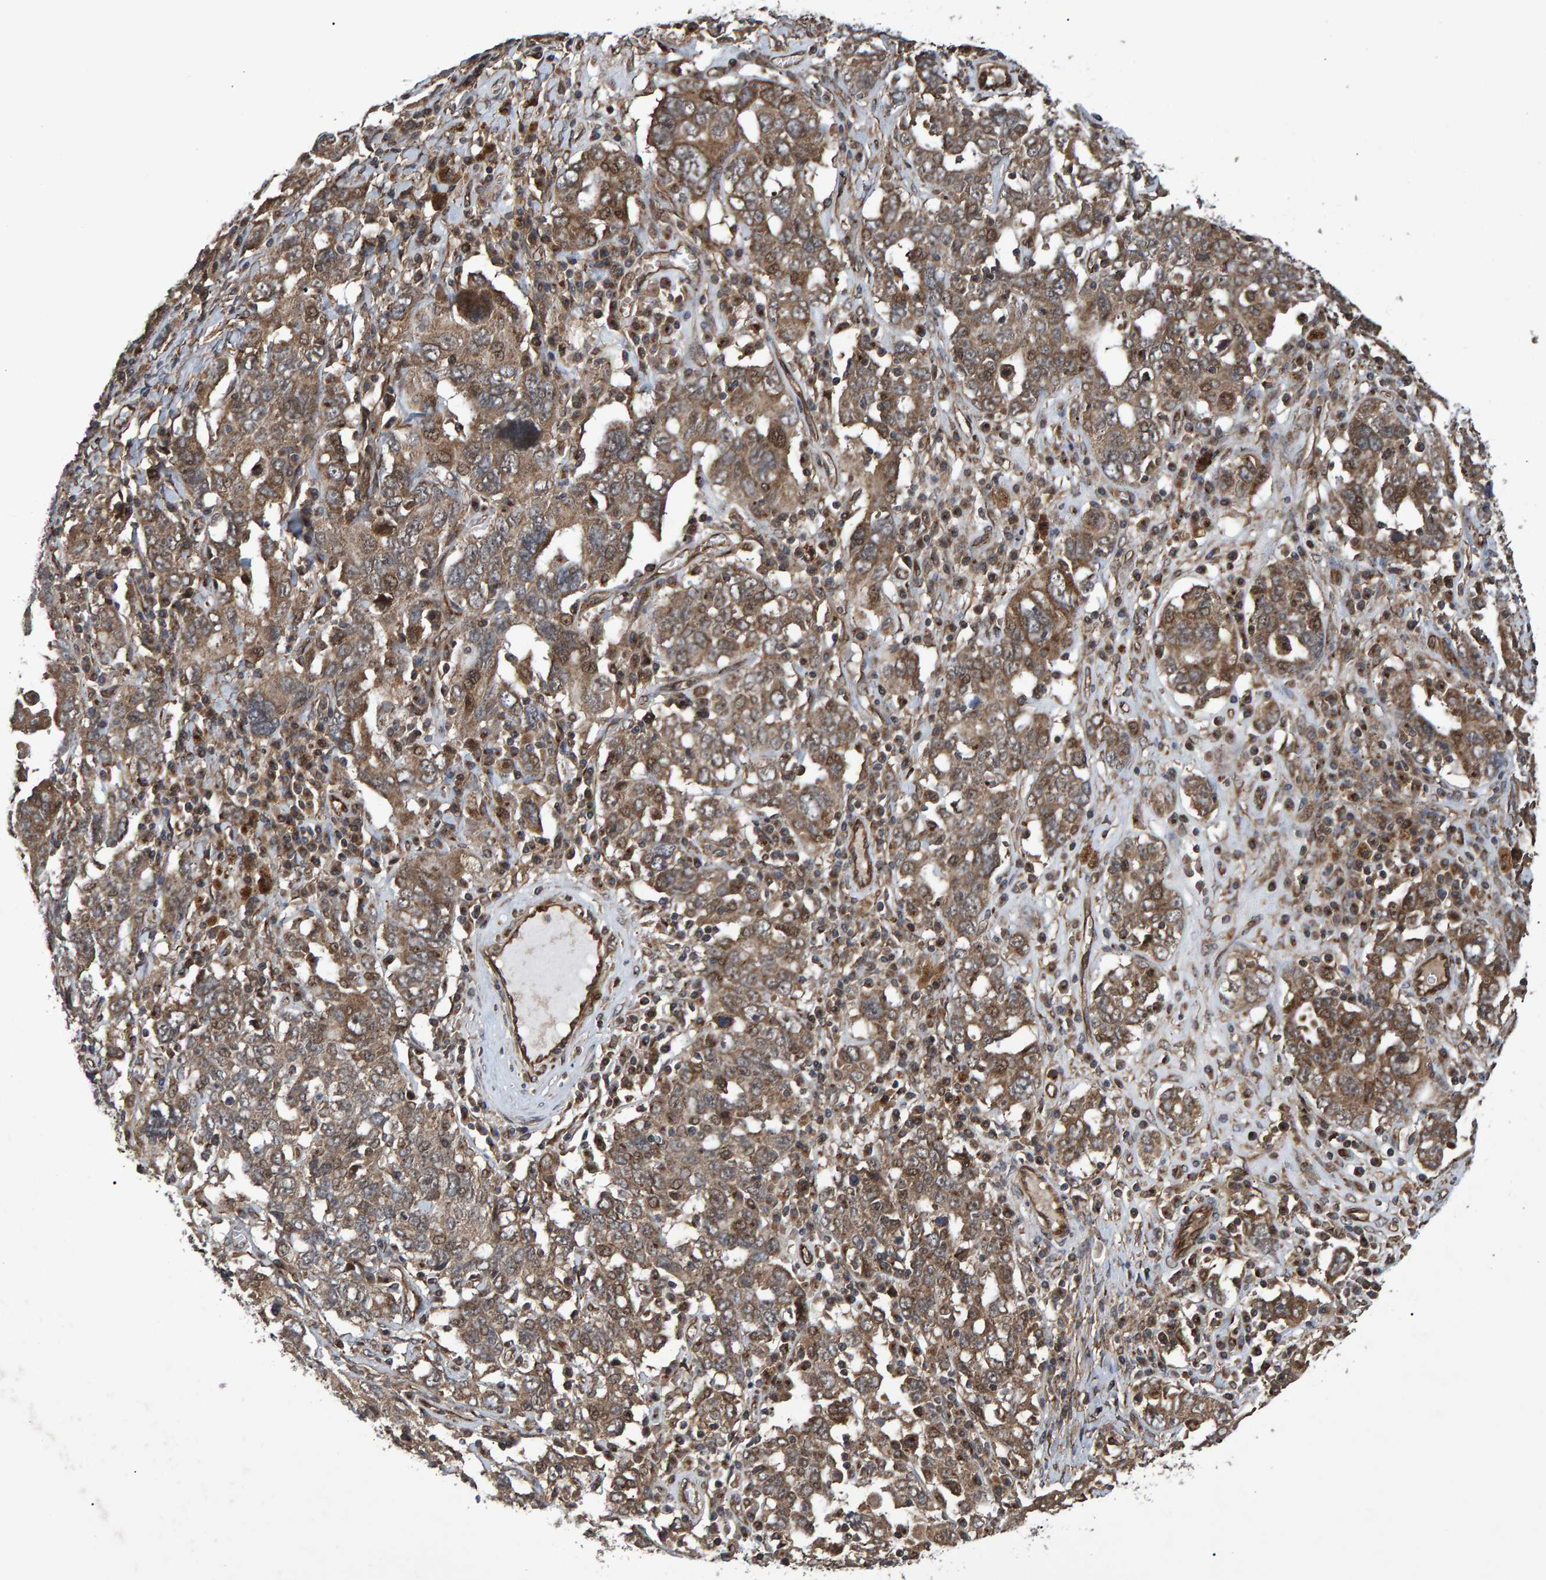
{"staining": {"intensity": "moderate", "quantity": ">75%", "location": "cytoplasmic/membranous,nuclear"}, "tissue": "ovarian cancer", "cell_type": "Tumor cells", "image_type": "cancer", "snomed": [{"axis": "morphology", "description": "Carcinoma, endometroid"}, {"axis": "topography", "description": "Ovary"}], "caption": "This histopathology image reveals immunohistochemistry (IHC) staining of human ovarian cancer, with medium moderate cytoplasmic/membranous and nuclear staining in approximately >75% of tumor cells.", "gene": "TRIM68", "patient": {"sex": "female", "age": 62}}